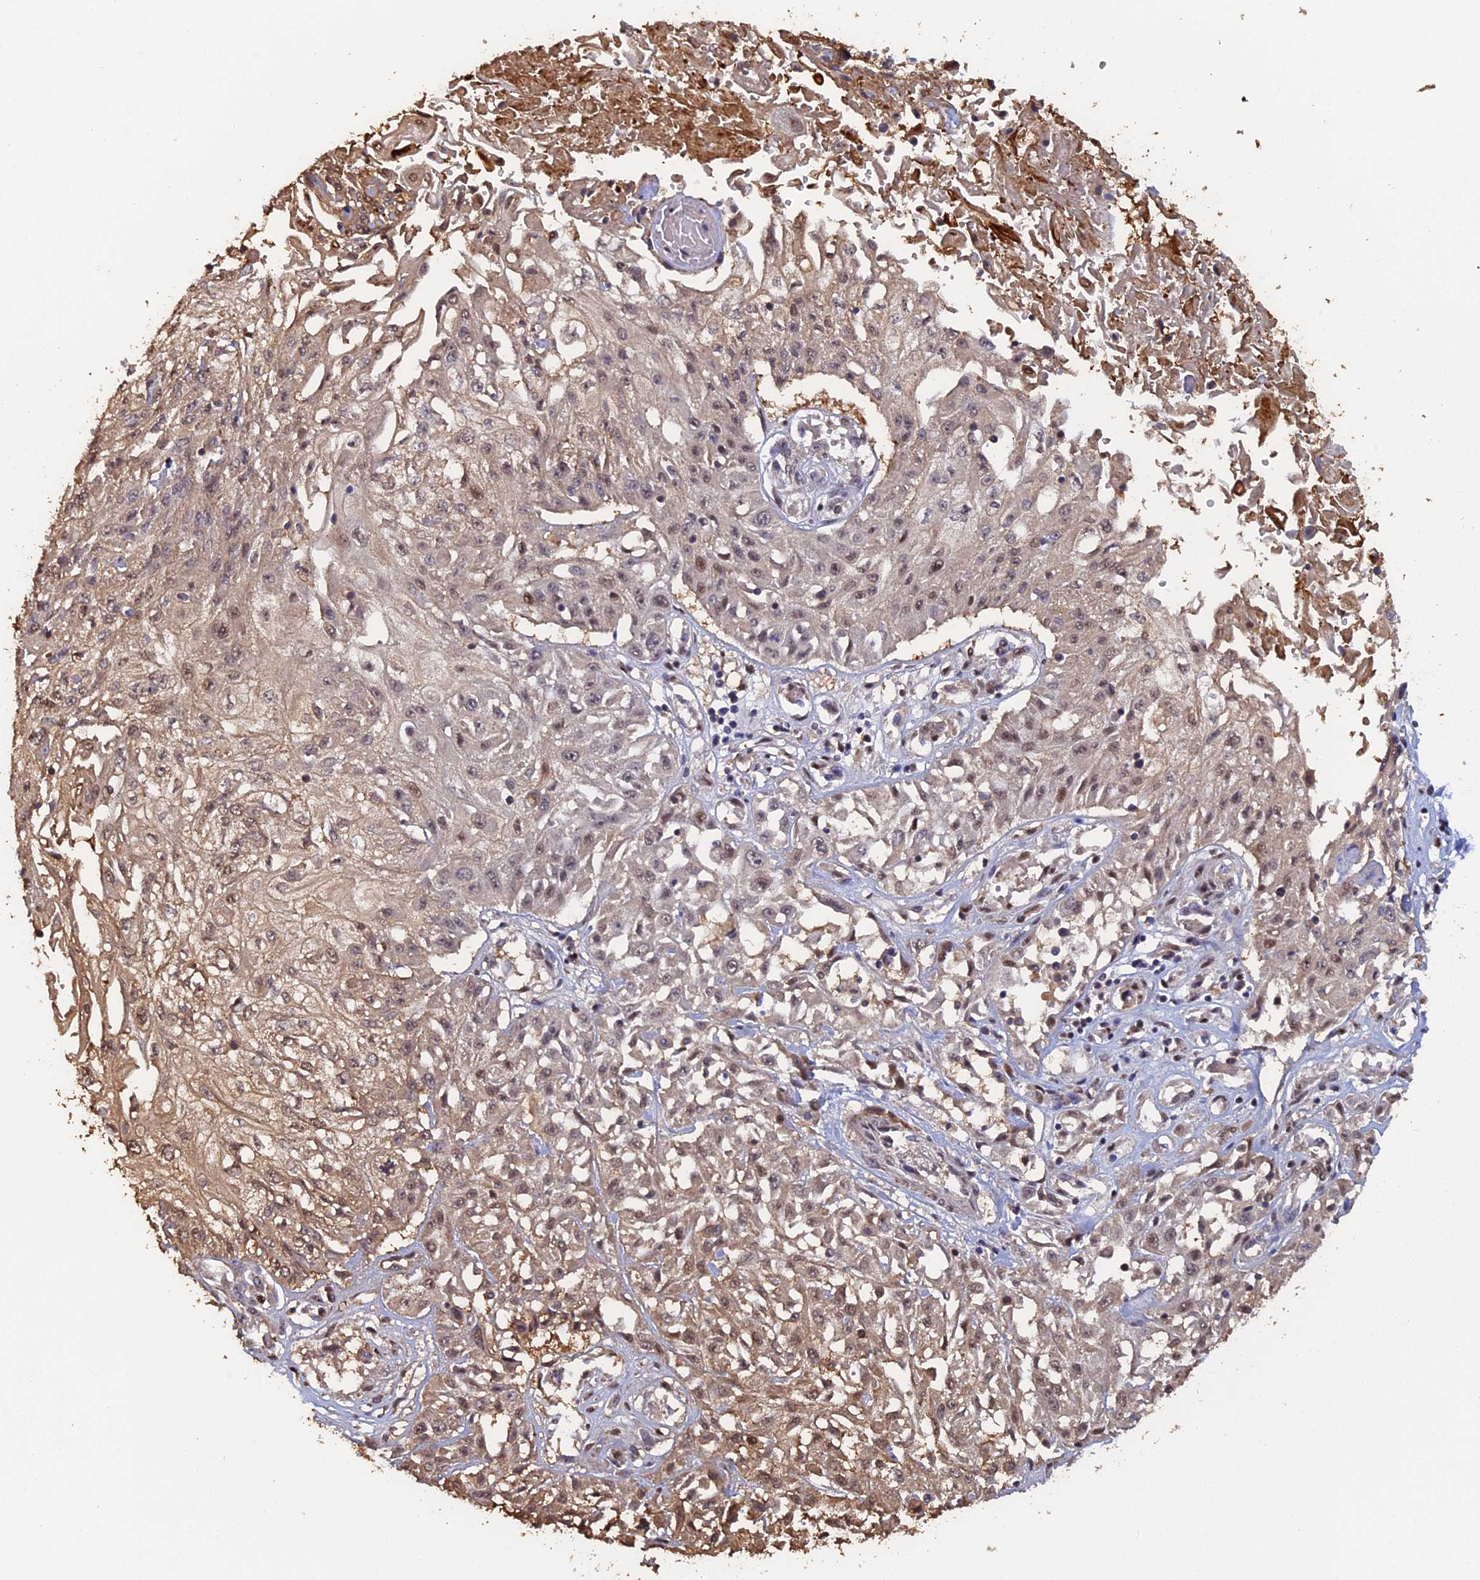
{"staining": {"intensity": "moderate", "quantity": ">75%", "location": "cytoplasmic/membranous,nuclear"}, "tissue": "skin cancer", "cell_type": "Tumor cells", "image_type": "cancer", "snomed": [{"axis": "morphology", "description": "Squamous cell carcinoma, NOS"}, {"axis": "morphology", "description": "Squamous cell carcinoma, metastatic, NOS"}, {"axis": "topography", "description": "Skin"}, {"axis": "topography", "description": "Lymph node"}], "caption": "The photomicrograph exhibits immunohistochemical staining of metastatic squamous cell carcinoma (skin). There is moderate cytoplasmic/membranous and nuclear staining is appreciated in about >75% of tumor cells.", "gene": "FAM98C", "patient": {"sex": "male", "age": 75}}